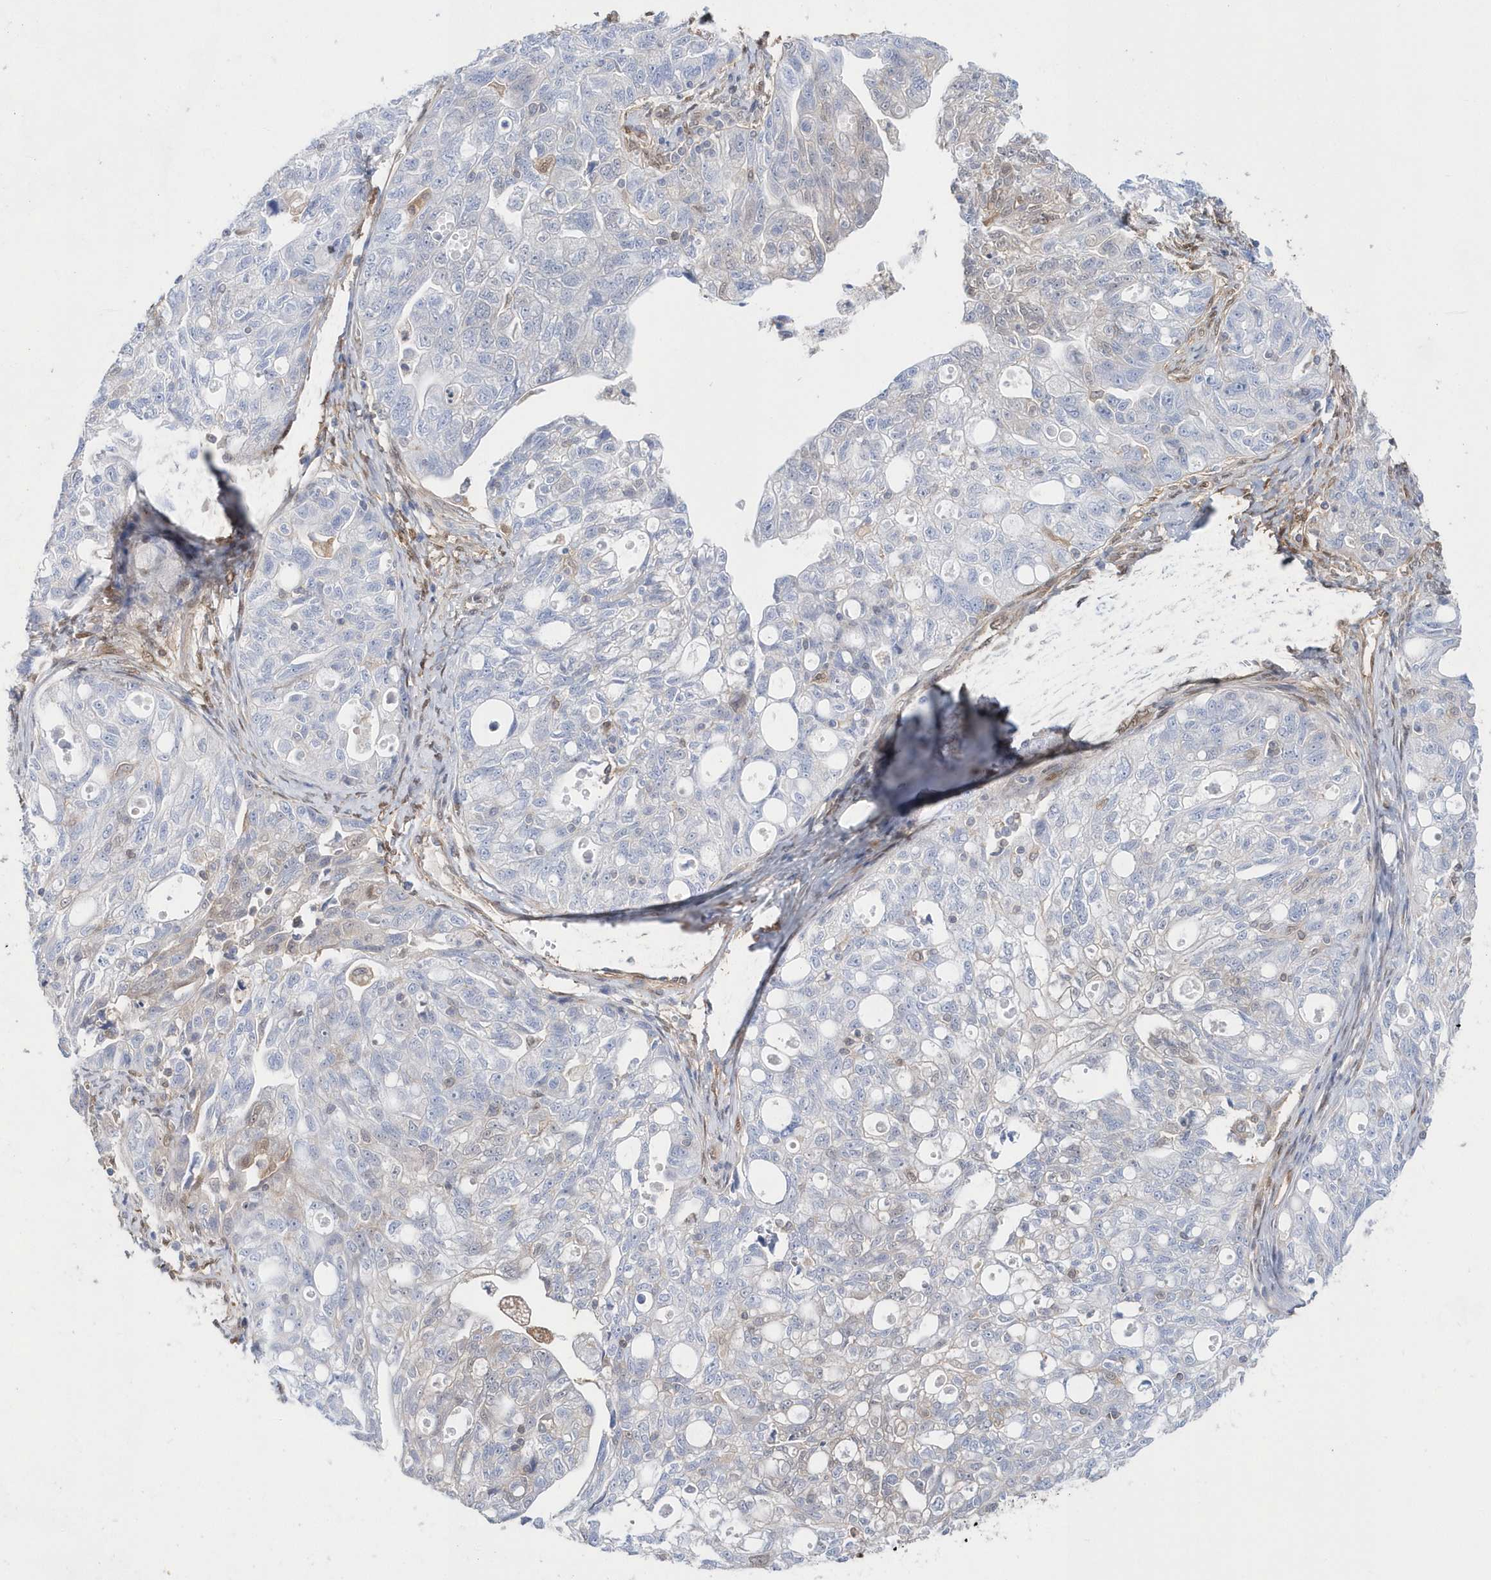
{"staining": {"intensity": "negative", "quantity": "none", "location": "none"}, "tissue": "ovarian cancer", "cell_type": "Tumor cells", "image_type": "cancer", "snomed": [{"axis": "morphology", "description": "Carcinoma, NOS"}, {"axis": "morphology", "description": "Cystadenocarcinoma, serous, NOS"}, {"axis": "topography", "description": "Ovary"}], "caption": "IHC of human ovarian carcinoma shows no expression in tumor cells.", "gene": "BDH2", "patient": {"sex": "female", "age": 69}}